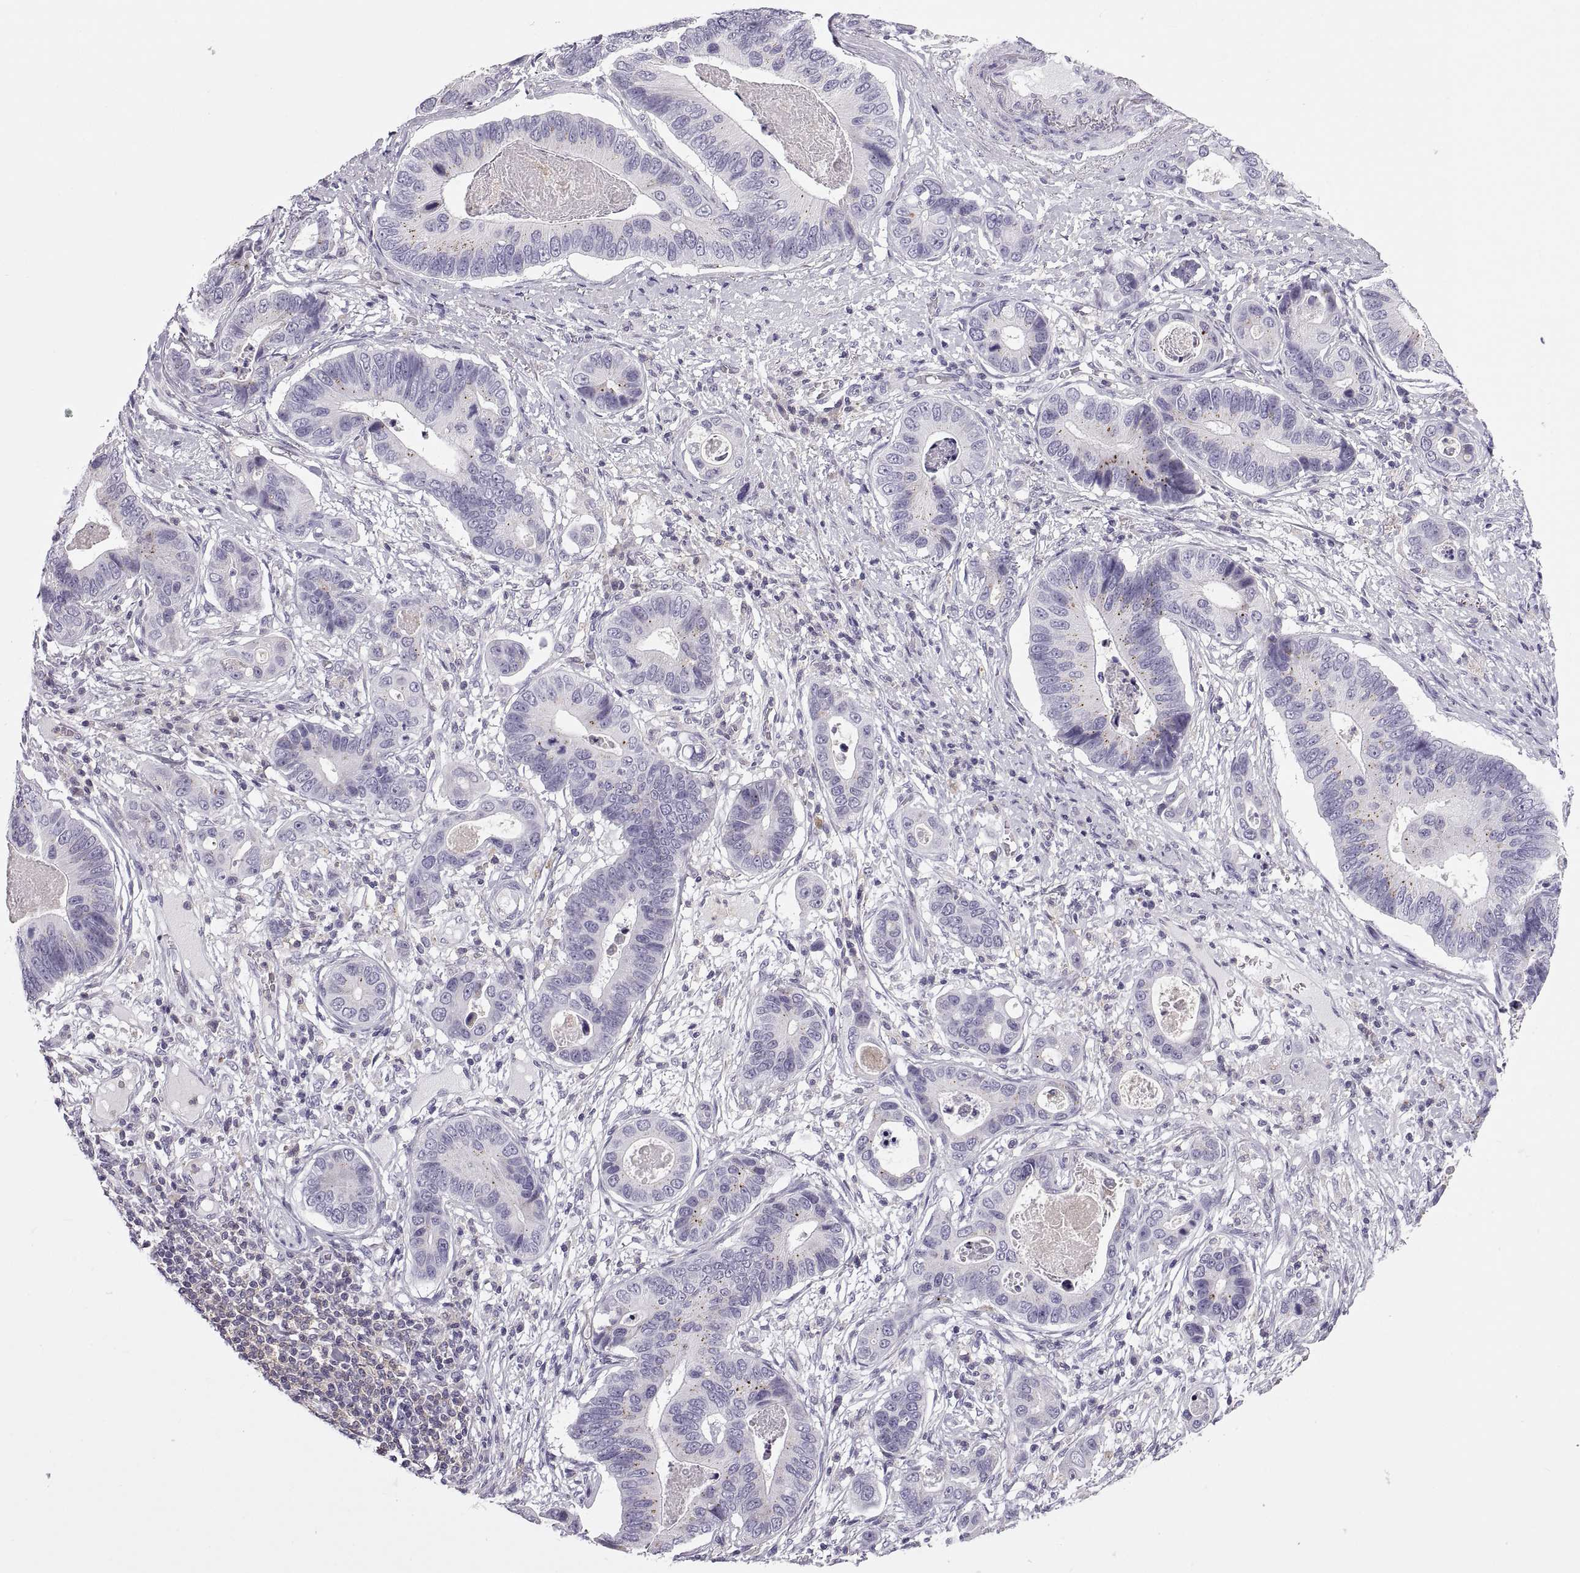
{"staining": {"intensity": "negative", "quantity": "none", "location": "none"}, "tissue": "stomach cancer", "cell_type": "Tumor cells", "image_type": "cancer", "snomed": [{"axis": "morphology", "description": "Adenocarcinoma, NOS"}, {"axis": "topography", "description": "Stomach"}], "caption": "This is a photomicrograph of immunohistochemistry staining of stomach cancer (adenocarcinoma), which shows no expression in tumor cells.", "gene": "RGS19", "patient": {"sex": "male", "age": 84}}